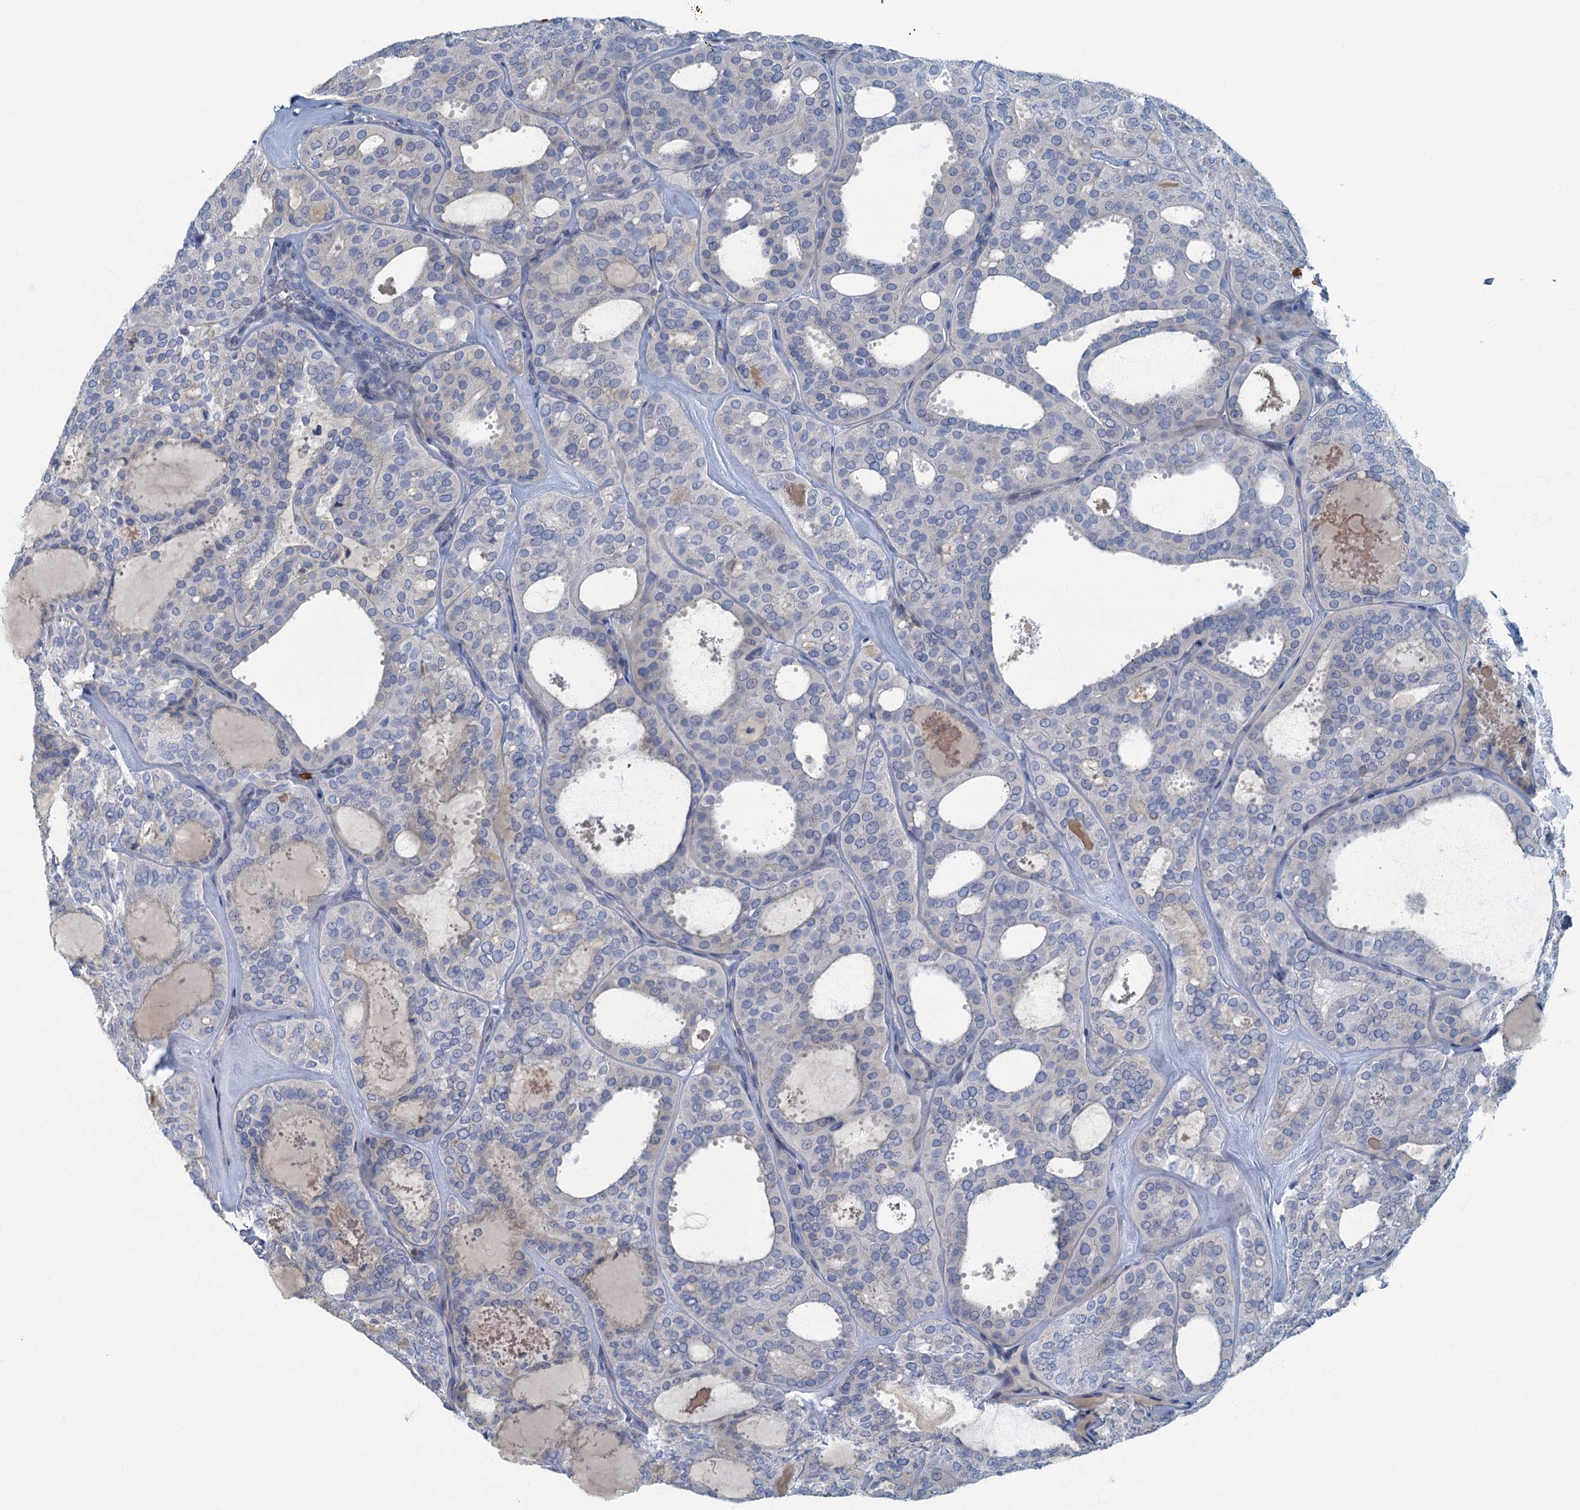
{"staining": {"intensity": "negative", "quantity": "none", "location": "none"}, "tissue": "thyroid cancer", "cell_type": "Tumor cells", "image_type": "cancer", "snomed": [{"axis": "morphology", "description": "Follicular adenoma carcinoma, NOS"}, {"axis": "topography", "description": "Thyroid gland"}], "caption": "Immunohistochemistry photomicrograph of neoplastic tissue: human thyroid cancer stained with DAB (3,3'-diaminobenzidine) displays no significant protein positivity in tumor cells.", "gene": "ANKDD1A", "patient": {"sex": "male", "age": 75}}